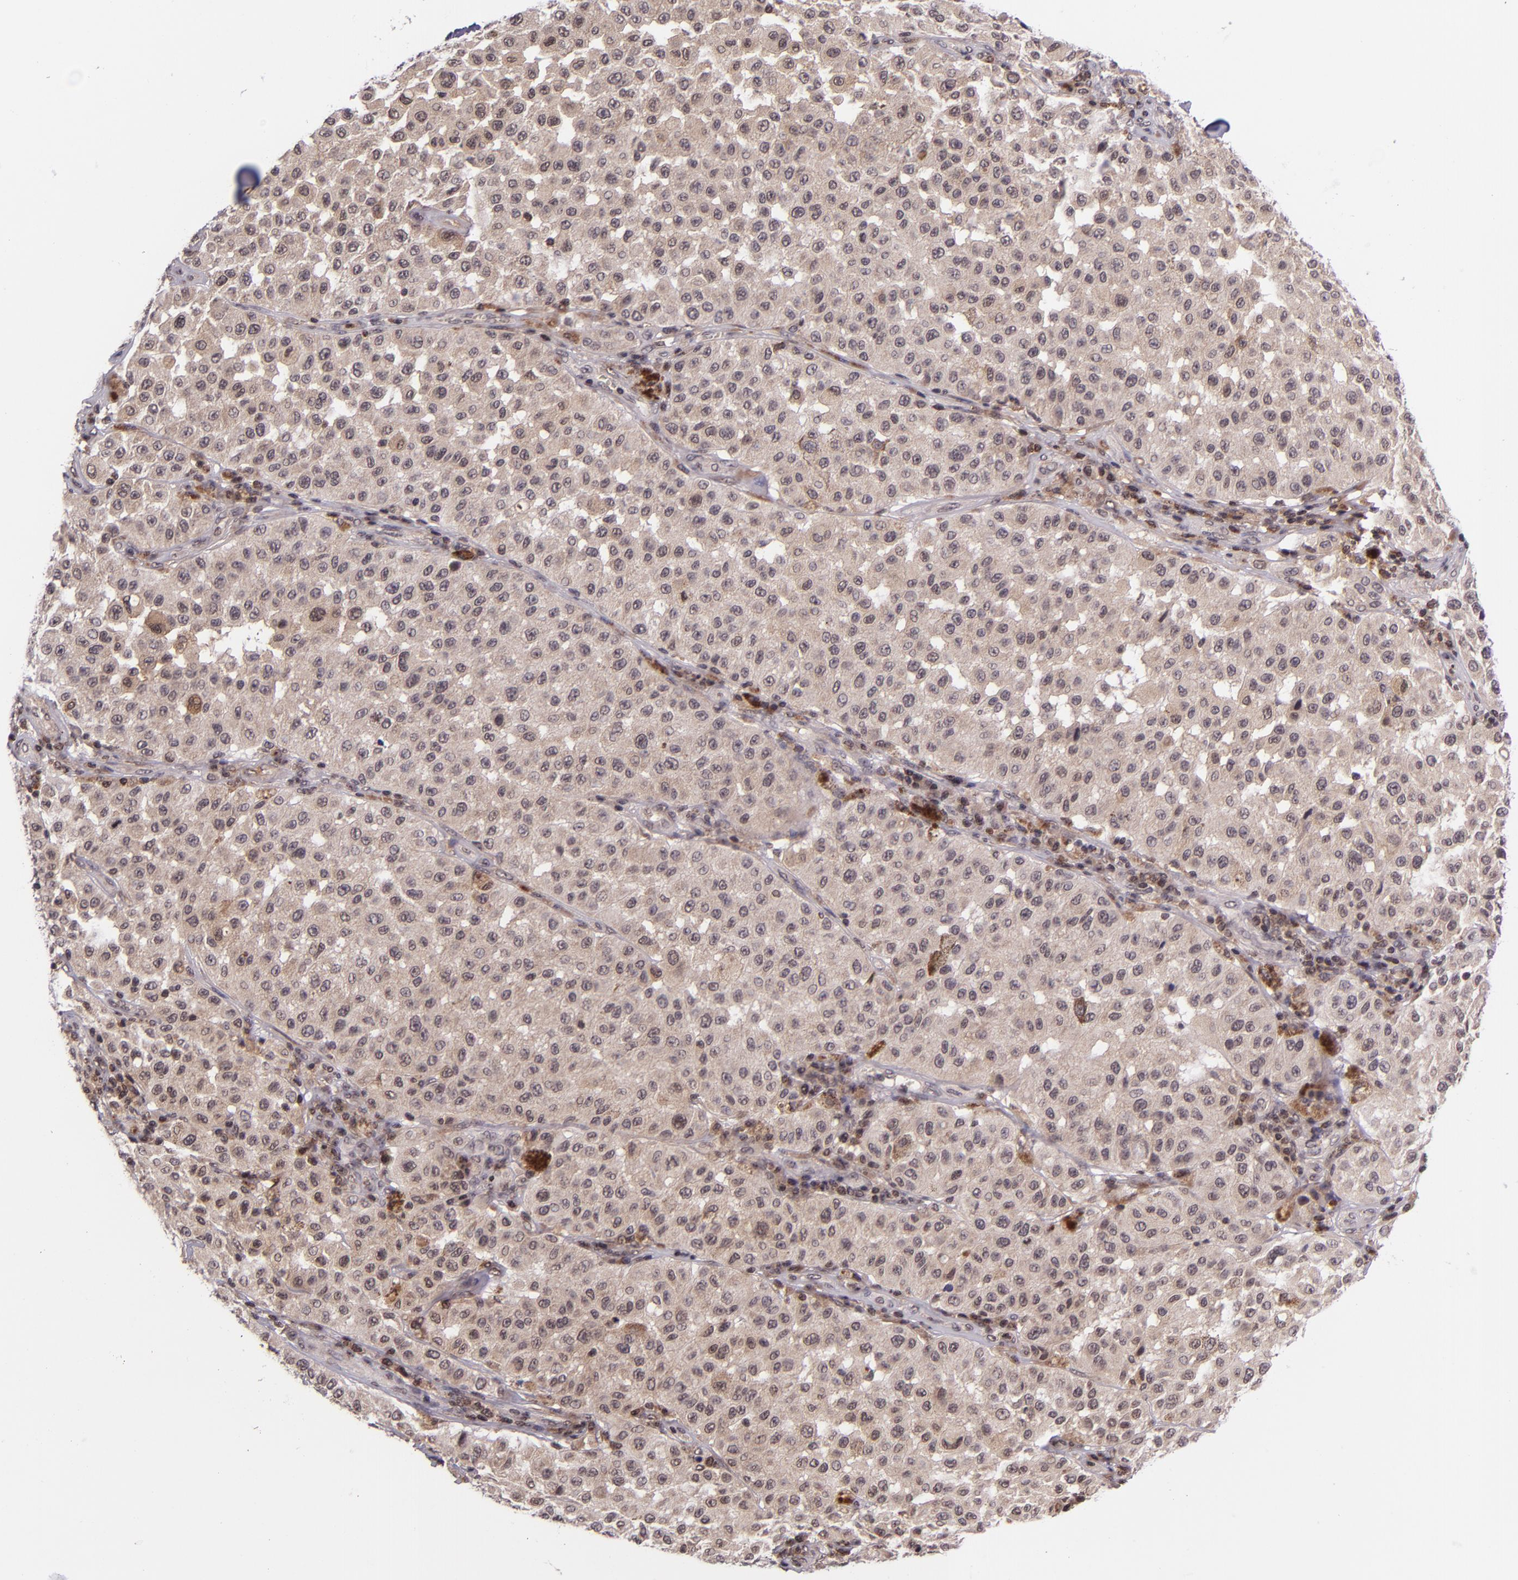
{"staining": {"intensity": "weak", "quantity": "<25%", "location": "cytoplasmic/membranous"}, "tissue": "melanoma", "cell_type": "Tumor cells", "image_type": "cancer", "snomed": [{"axis": "morphology", "description": "Malignant melanoma, NOS"}, {"axis": "topography", "description": "Skin"}], "caption": "IHC image of neoplastic tissue: melanoma stained with DAB exhibits no significant protein positivity in tumor cells. (DAB (3,3'-diaminobenzidine) immunohistochemistry with hematoxylin counter stain).", "gene": "SELL", "patient": {"sex": "female", "age": 64}}